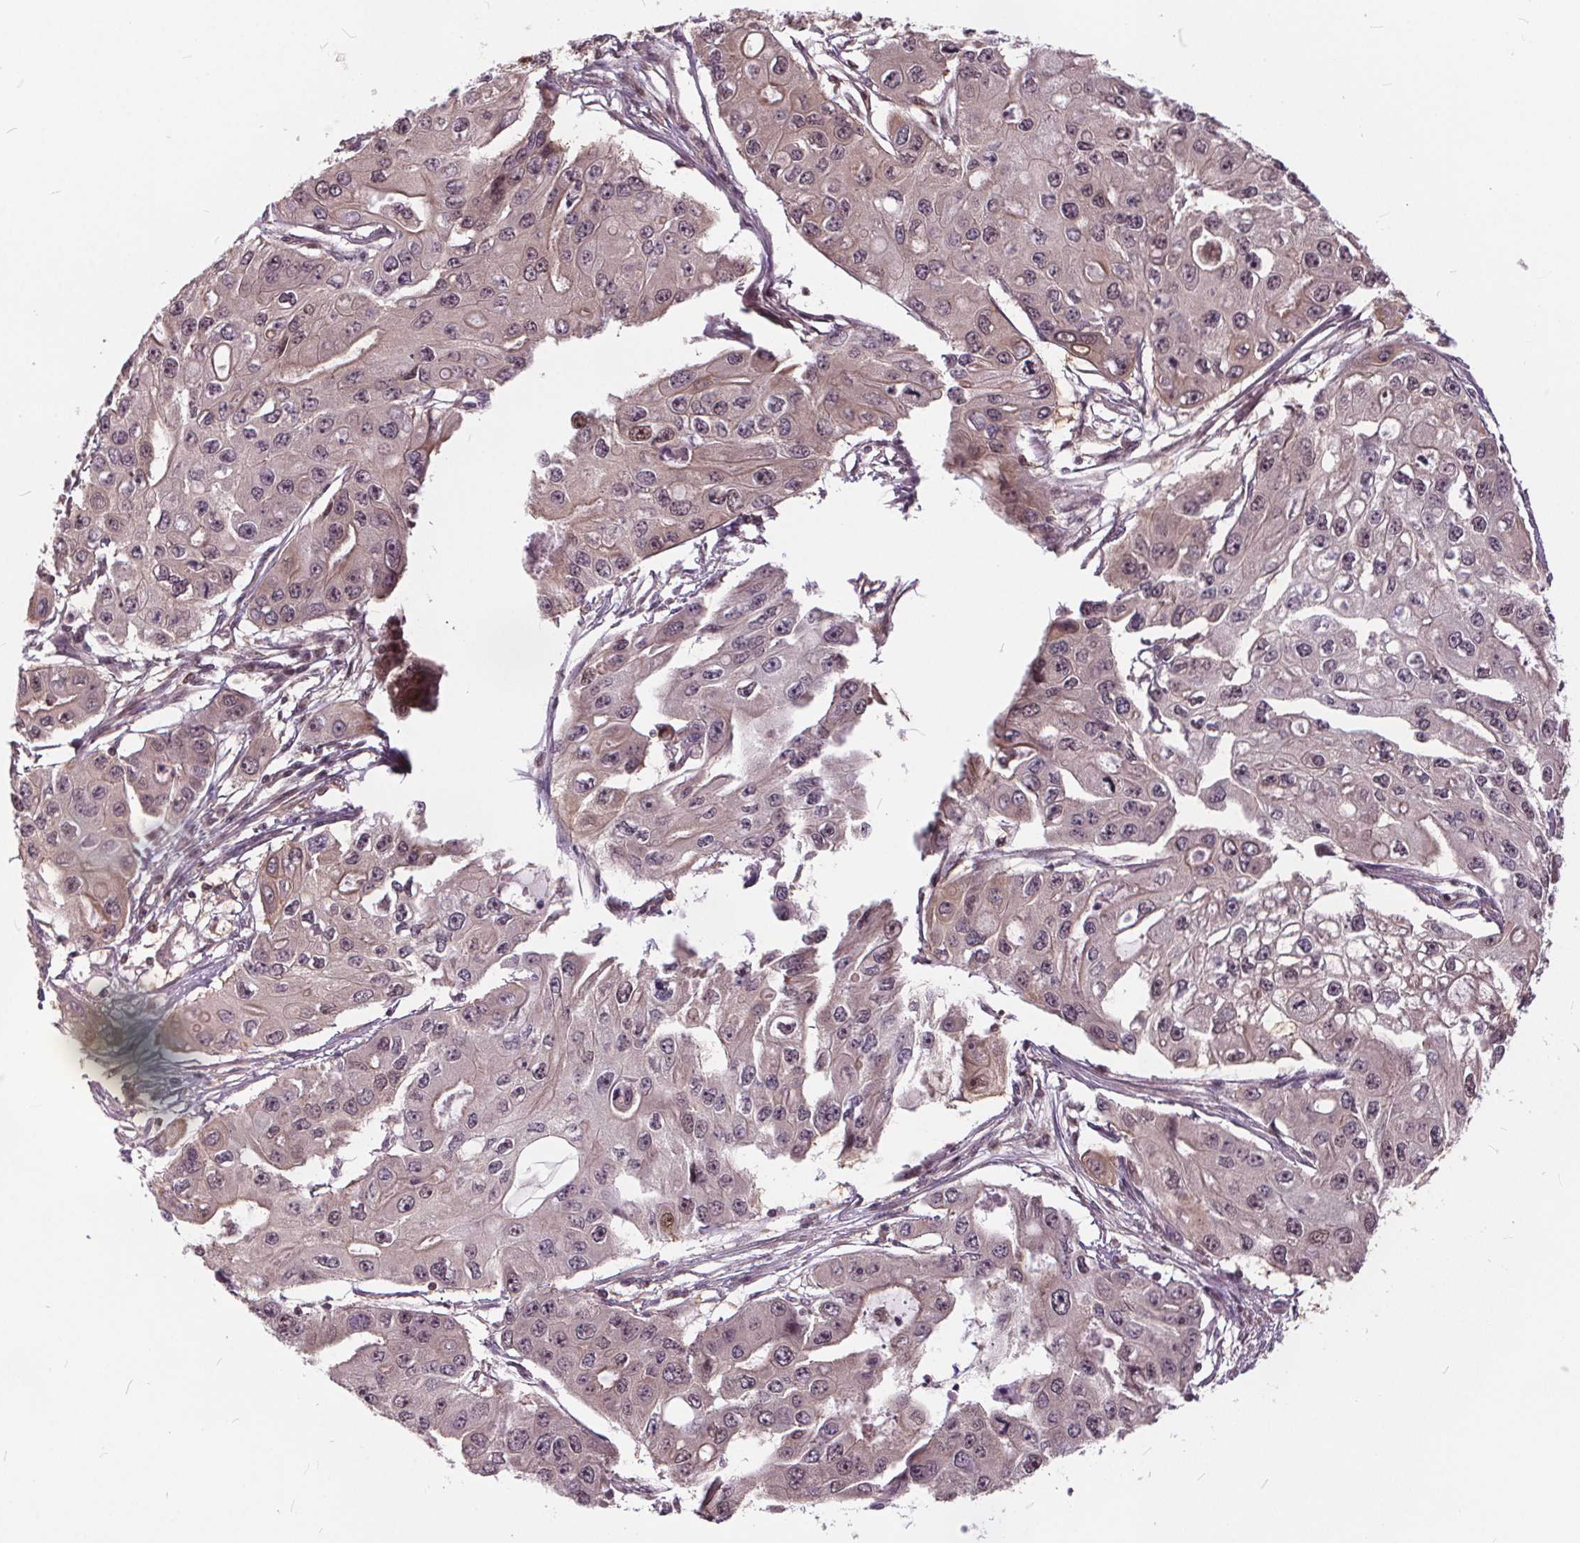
{"staining": {"intensity": "weak", "quantity": "<25%", "location": "cytoplasmic/membranous,nuclear"}, "tissue": "ovarian cancer", "cell_type": "Tumor cells", "image_type": "cancer", "snomed": [{"axis": "morphology", "description": "Cystadenocarcinoma, serous, NOS"}, {"axis": "topography", "description": "Ovary"}], "caption": "IHC image of human ovarian cancer (serous cystadenocarcinoma) stained for a protein (brown), which shows no expression in tumor cells.", "gene": "HIF1AN", "patient": {"sex": "female", "age": 56}}